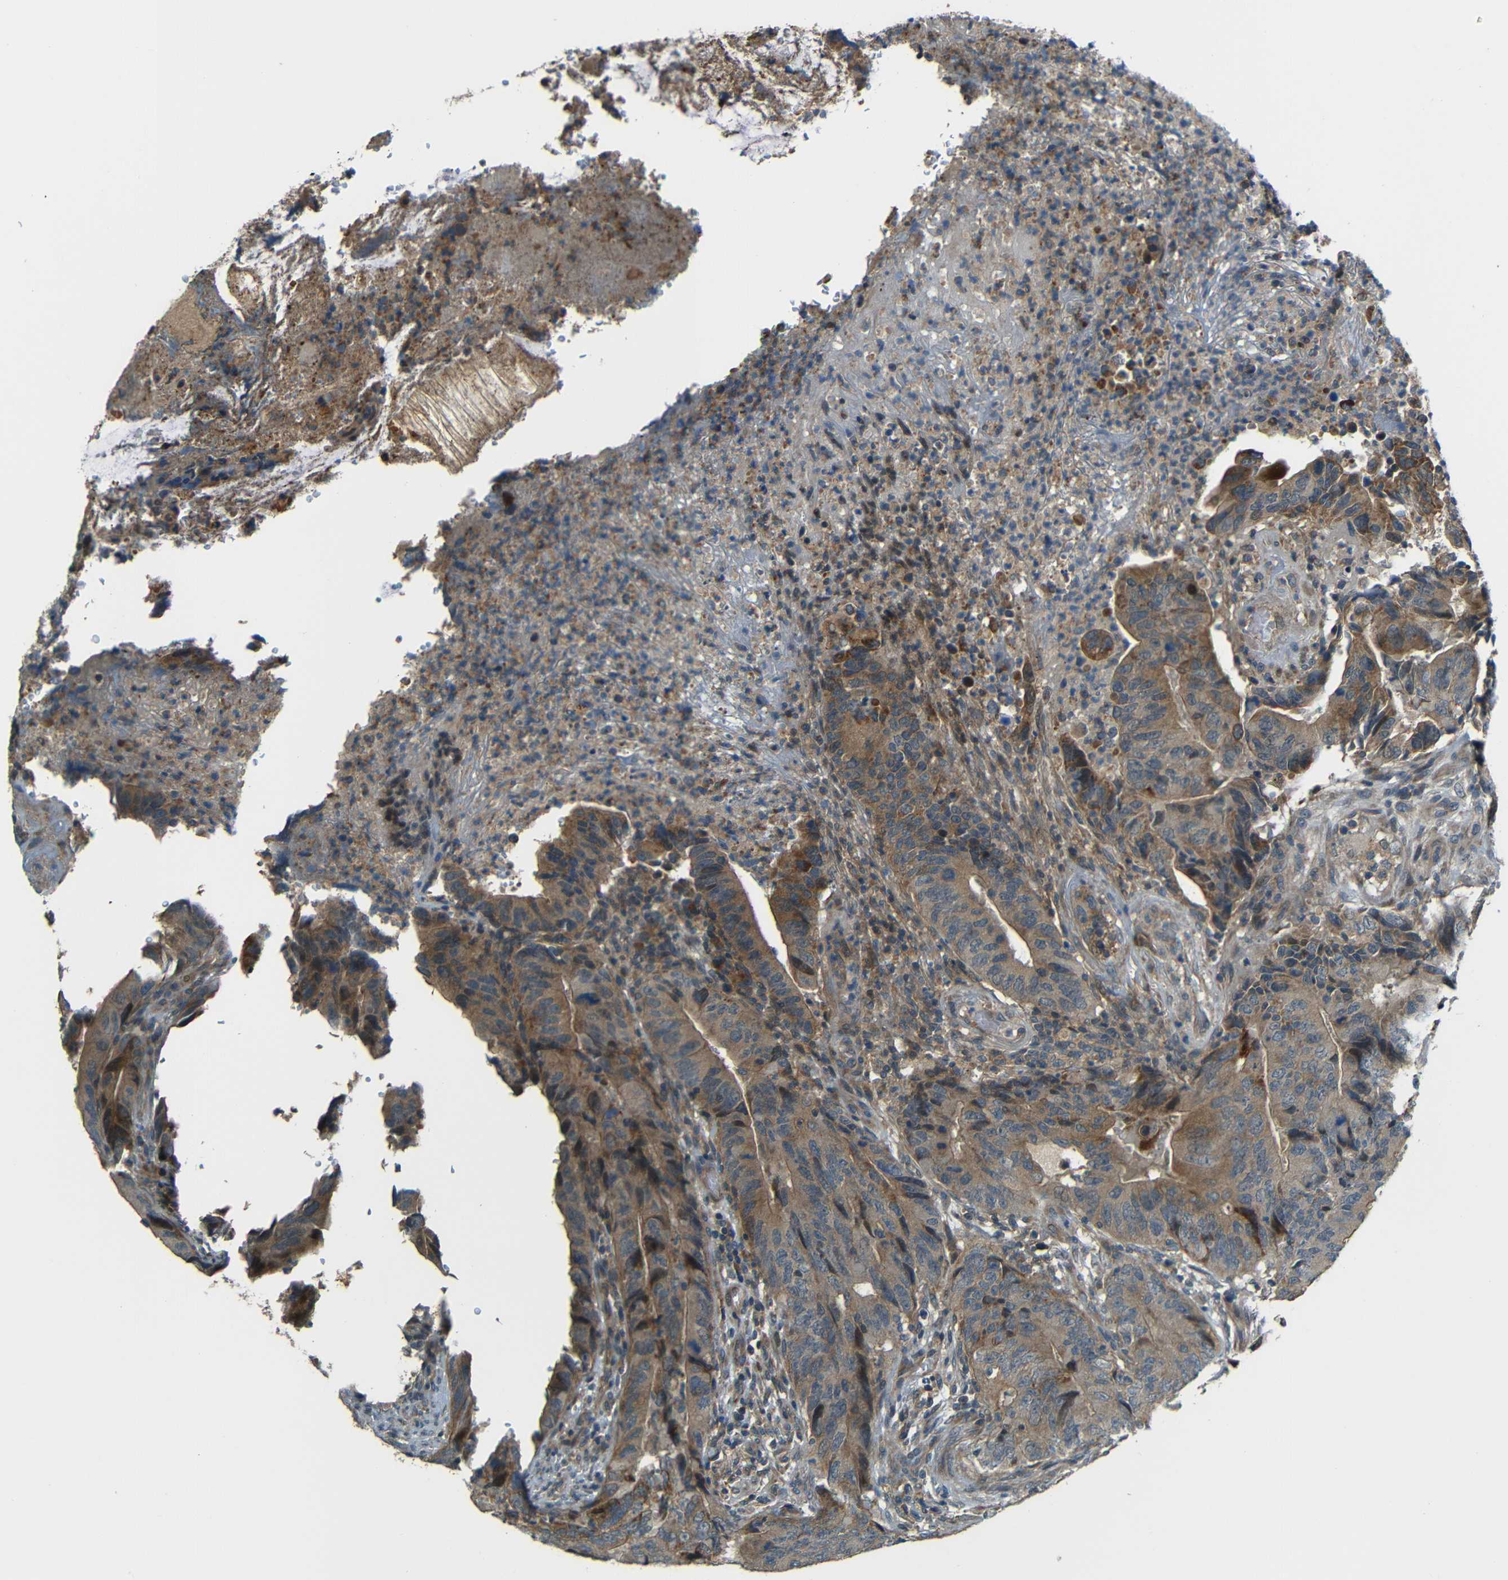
{"staining": {"intensity": "moderate", "quantity": ">75%", "location": "cytoplasmic/membranous"}, "tissue": "colorectal cancer", "cell_type": "Tumor cells", "image_type": "cancer", "snomed": [{"axis": "morphology", "description": "Normal tissue, NOS"}, {"axis": "morphology", "description": "Adenocarcinoma, NOS"}, {"axis": "topography", "description": "Colon"}], "caption": "Colorectal cancer (adenocarcinoma) stained with immunohistochemistry (IHC) demonstrates moderate cytoplasmic/membranous positivity in approximately >75% of tumor cells.", "gene": "FNDC3A", "patient": {"sex": "male", "age": 56}}